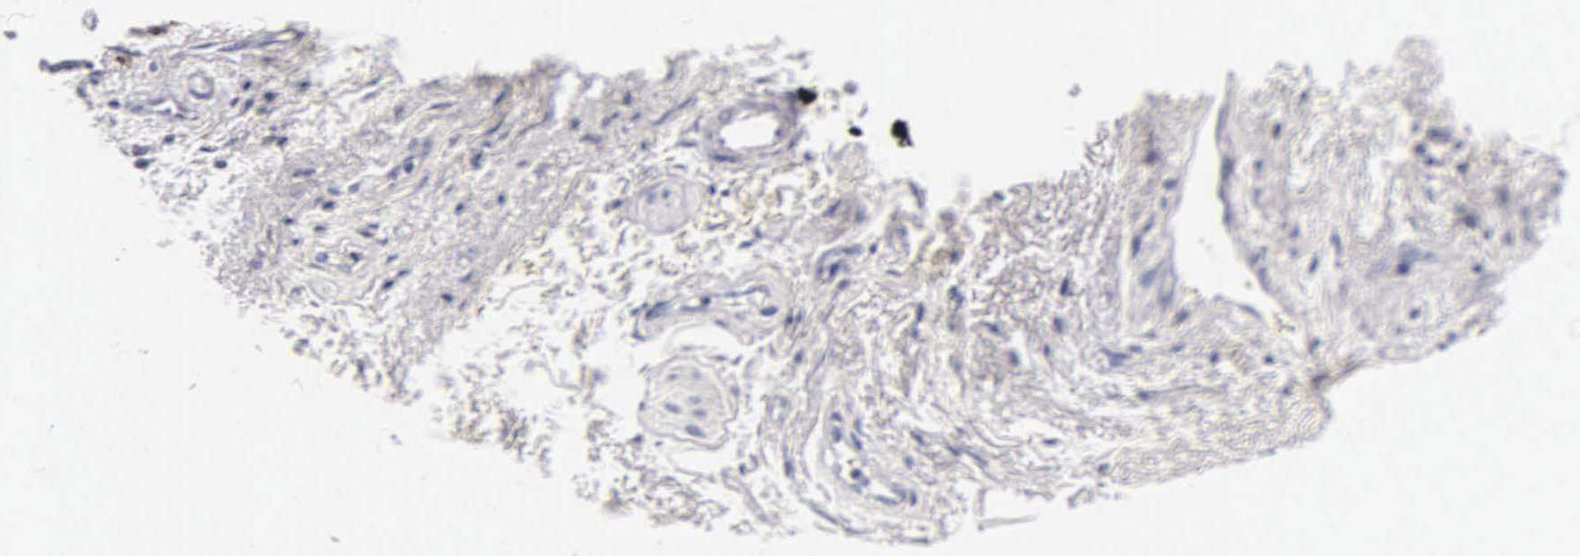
{"staining": {"intensity": "negative", "quantity": "none", "location": "none"}, "tissue": "skin", "cell_type": "Epidermal cells", "image_type": "normal", "snomed": [{"axis": "morphology", "description": "Normal tissue, NOS"}, {"axis": "topography", "description": "Anal"}, {"axis": "topography", "description": "Peripheral nerve tissue"}], "caption": "Immunohistochemical staining of normal skin reveals no significant positivity in epidermal cells. Nuclei are stained in blue.", "gene": "MB", "patient": {"sex": "female", "age": 46}}